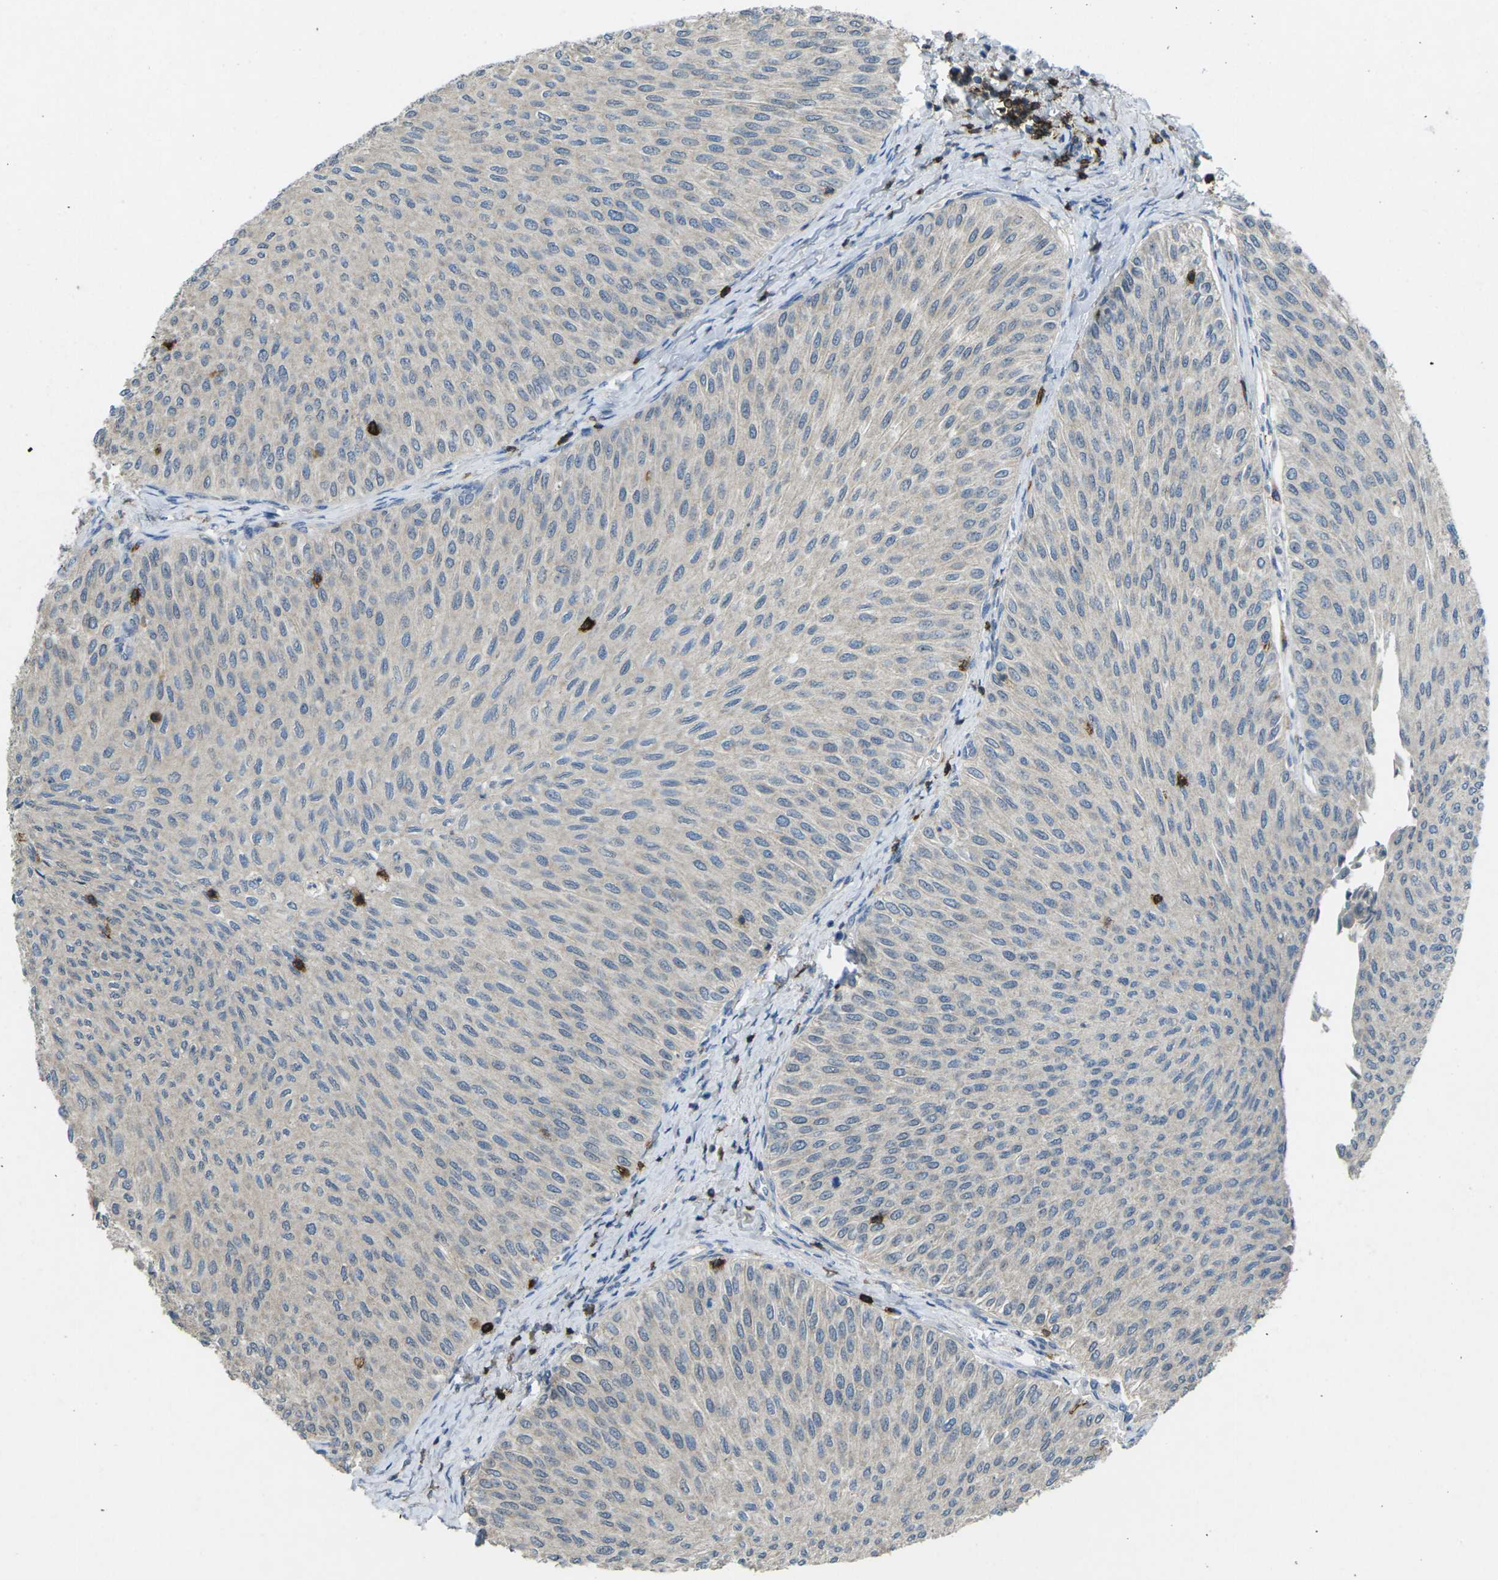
{"staining": {"intensity": "negative", "quantity": "none", "location": "none"}, "tissue": "urothelial cancer", "cell_type": "Tumor cells", "image_type": "cancer", "snomed": [{"axis": "morphology", "description": "Urothelial carcinoma, Low grade"}, {"axis": "topography", "description": "Urinary bladder"}], "caption": "Urothelial cancer was stained to show a protein in brown. There is no significant staining in tumor cells.", "gene": "CD19", "patient": {"sex": "male", "age": 78}}